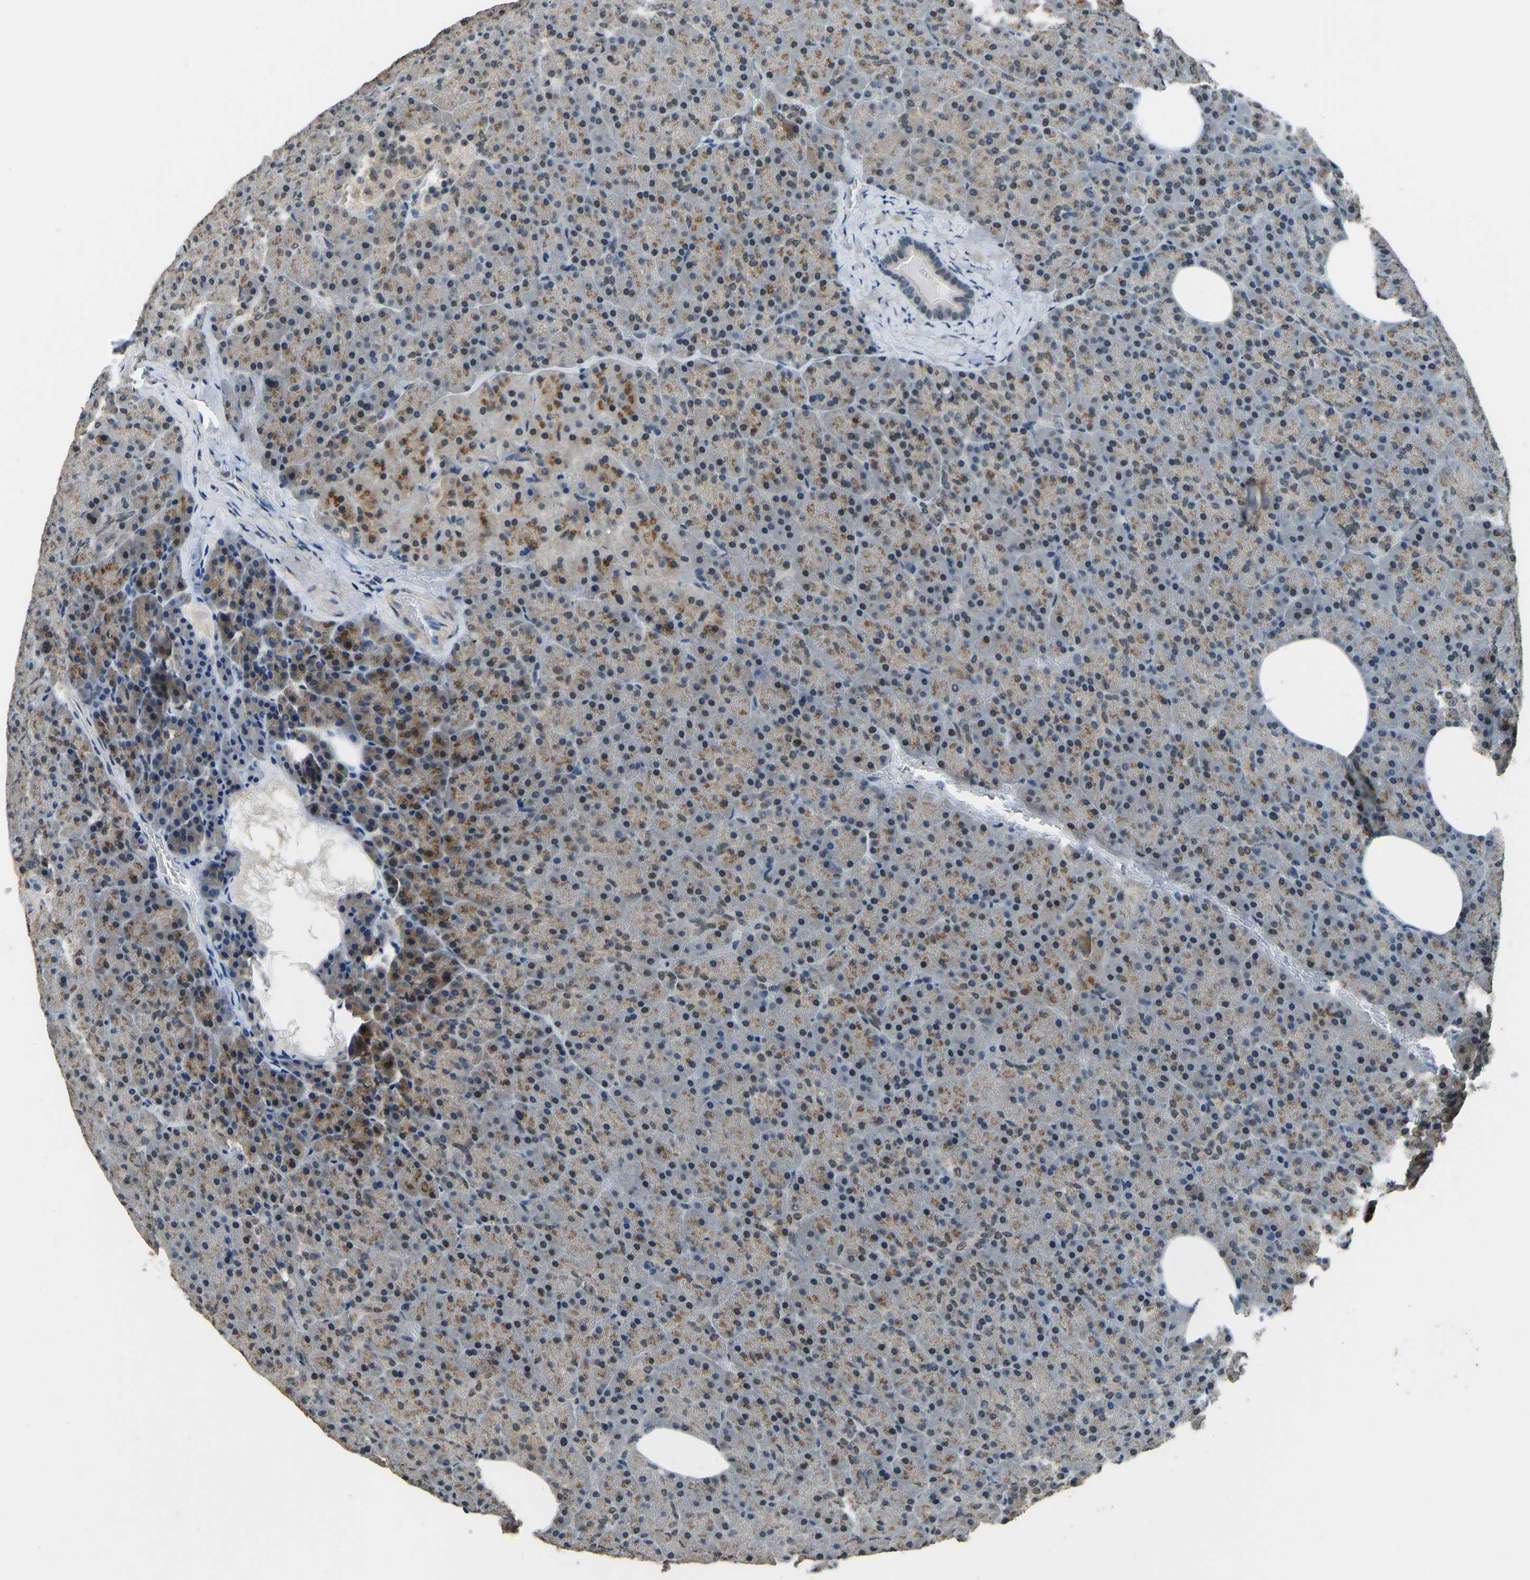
{"staining": {"intensity": "moderate", "quantity": "25%-75%", "location": "cytoplasmic/membranous,nuclear"}, "tissue": "pancreas", "cell_type": "Exocrine glandular cells", "image_type": "normal", "snomed": [{"axis": "morphology", "description": "Normal tissue, NOS"}, {"axis": "topography", "description": "Pancreas"}], "caption": "High-magnification brightfield microscopy of benign pancreas stained with DAB (brown) and counterstained with hematoxylin (blue). exocrine glandular cells exhibit moderate cytoplasmic/membranous,nuclear positivity is seen in about25%-75% of cells. (Brightfield microscopy of DAB IHC at high magnification).", "gene": "TOX4", "patient": {"sex": "female", "age": 35}}